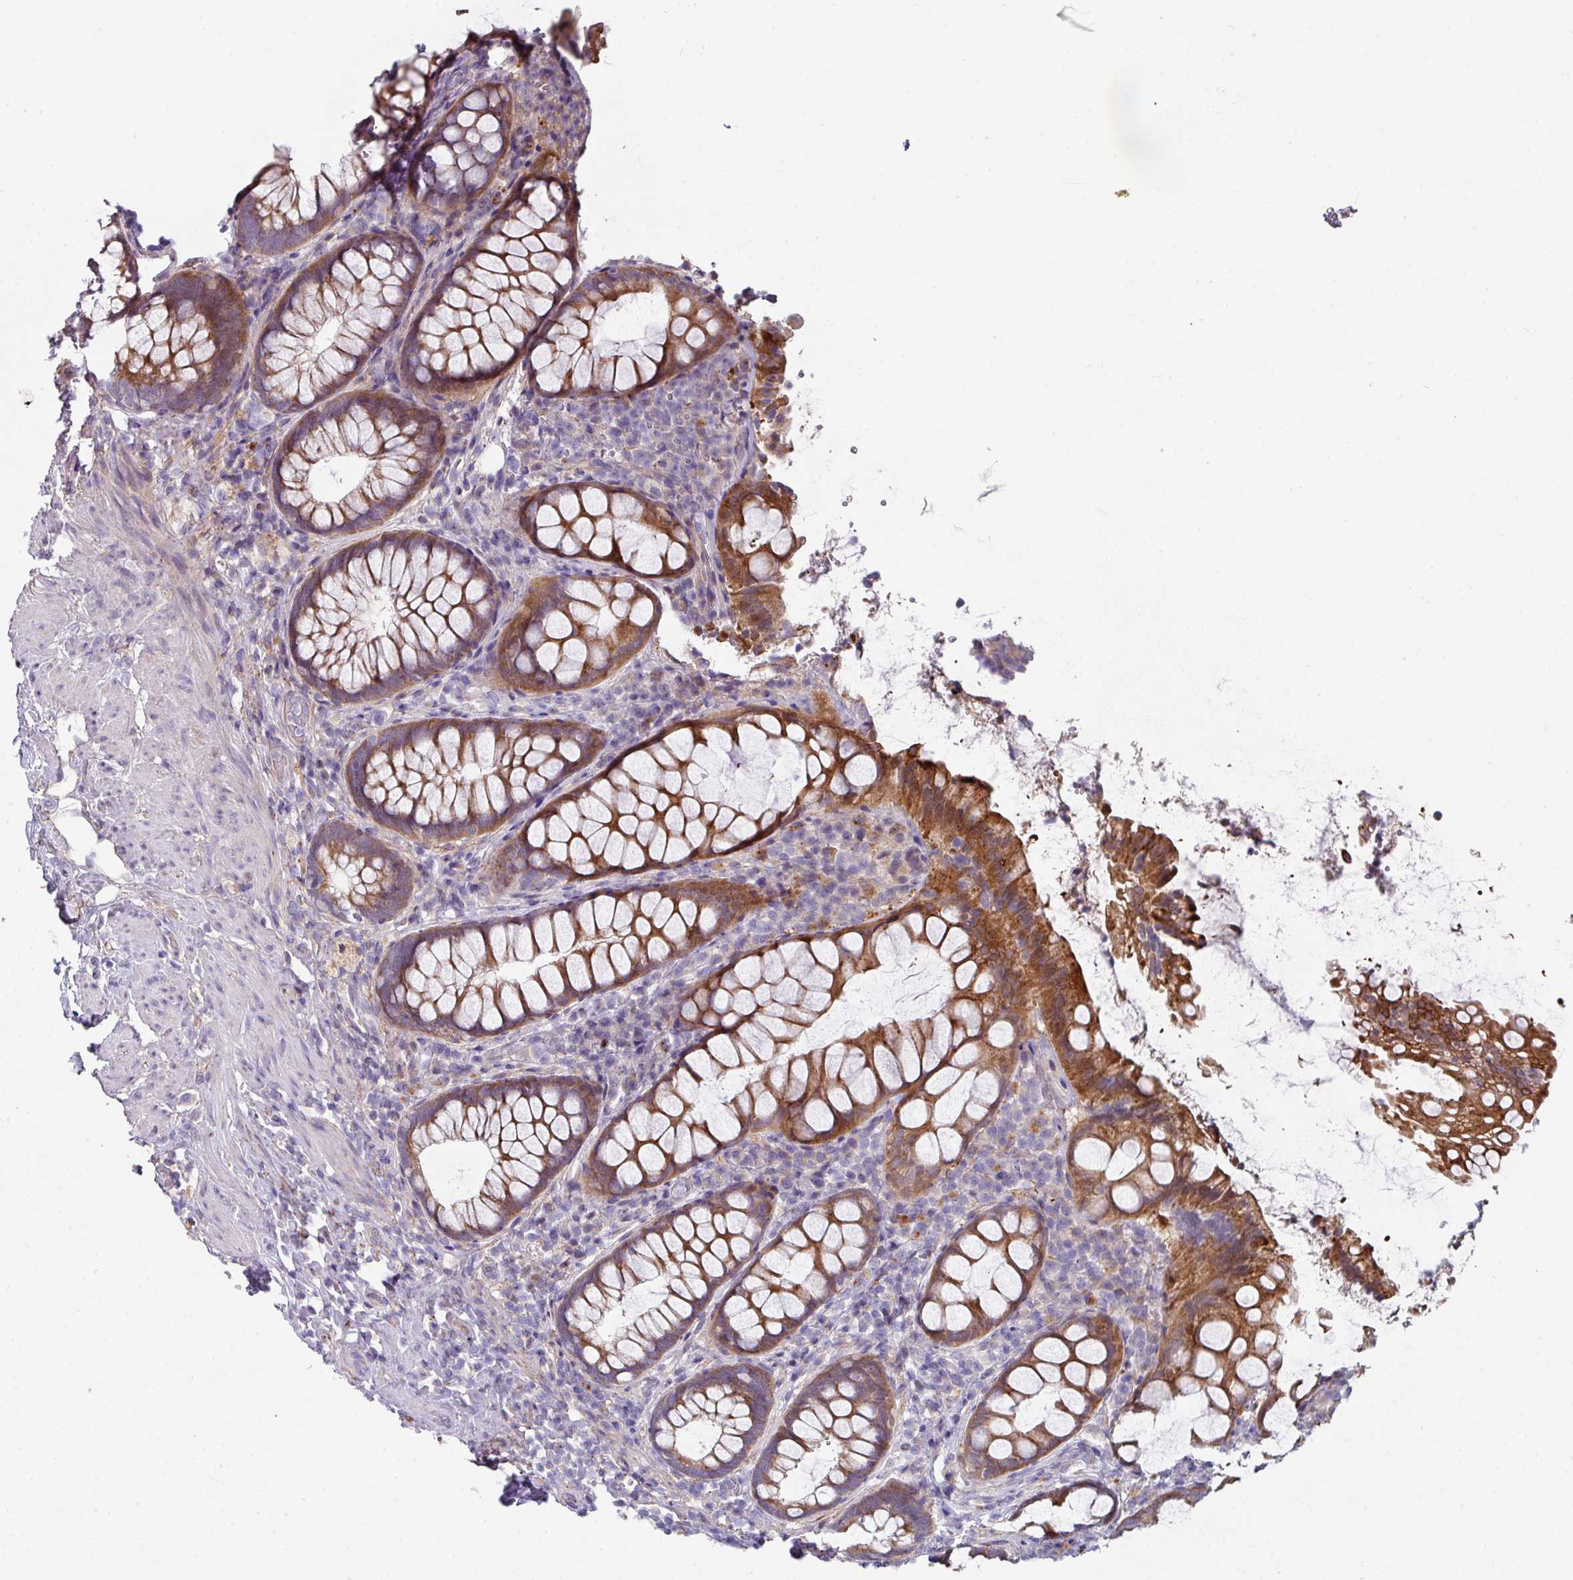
{"staining": {"intensity": "strong", "quantity": ">75%", "location": "cytoplasmic/membranous"}, "tissue": "rectum", "cell_type": "Glandular cells", "image_type": "normal", "snomed": [{"axis": "morphology", "description": "Normal tissue, NOS"}, {"axis": "topography", "description": "Rectum"}, {"axis": "topography", "description": "Peripheral nerve tissue"}], "caption": "Rectum stained with immunohistochemistry (IHC) displays strong cytoplasmic/membranous staining in about >75% of glandular cells. (DAB IHC with brightfield microscopy, high magnification).", "gene": "C2orf16", "patient": {"sex": "female", "age": 69}}